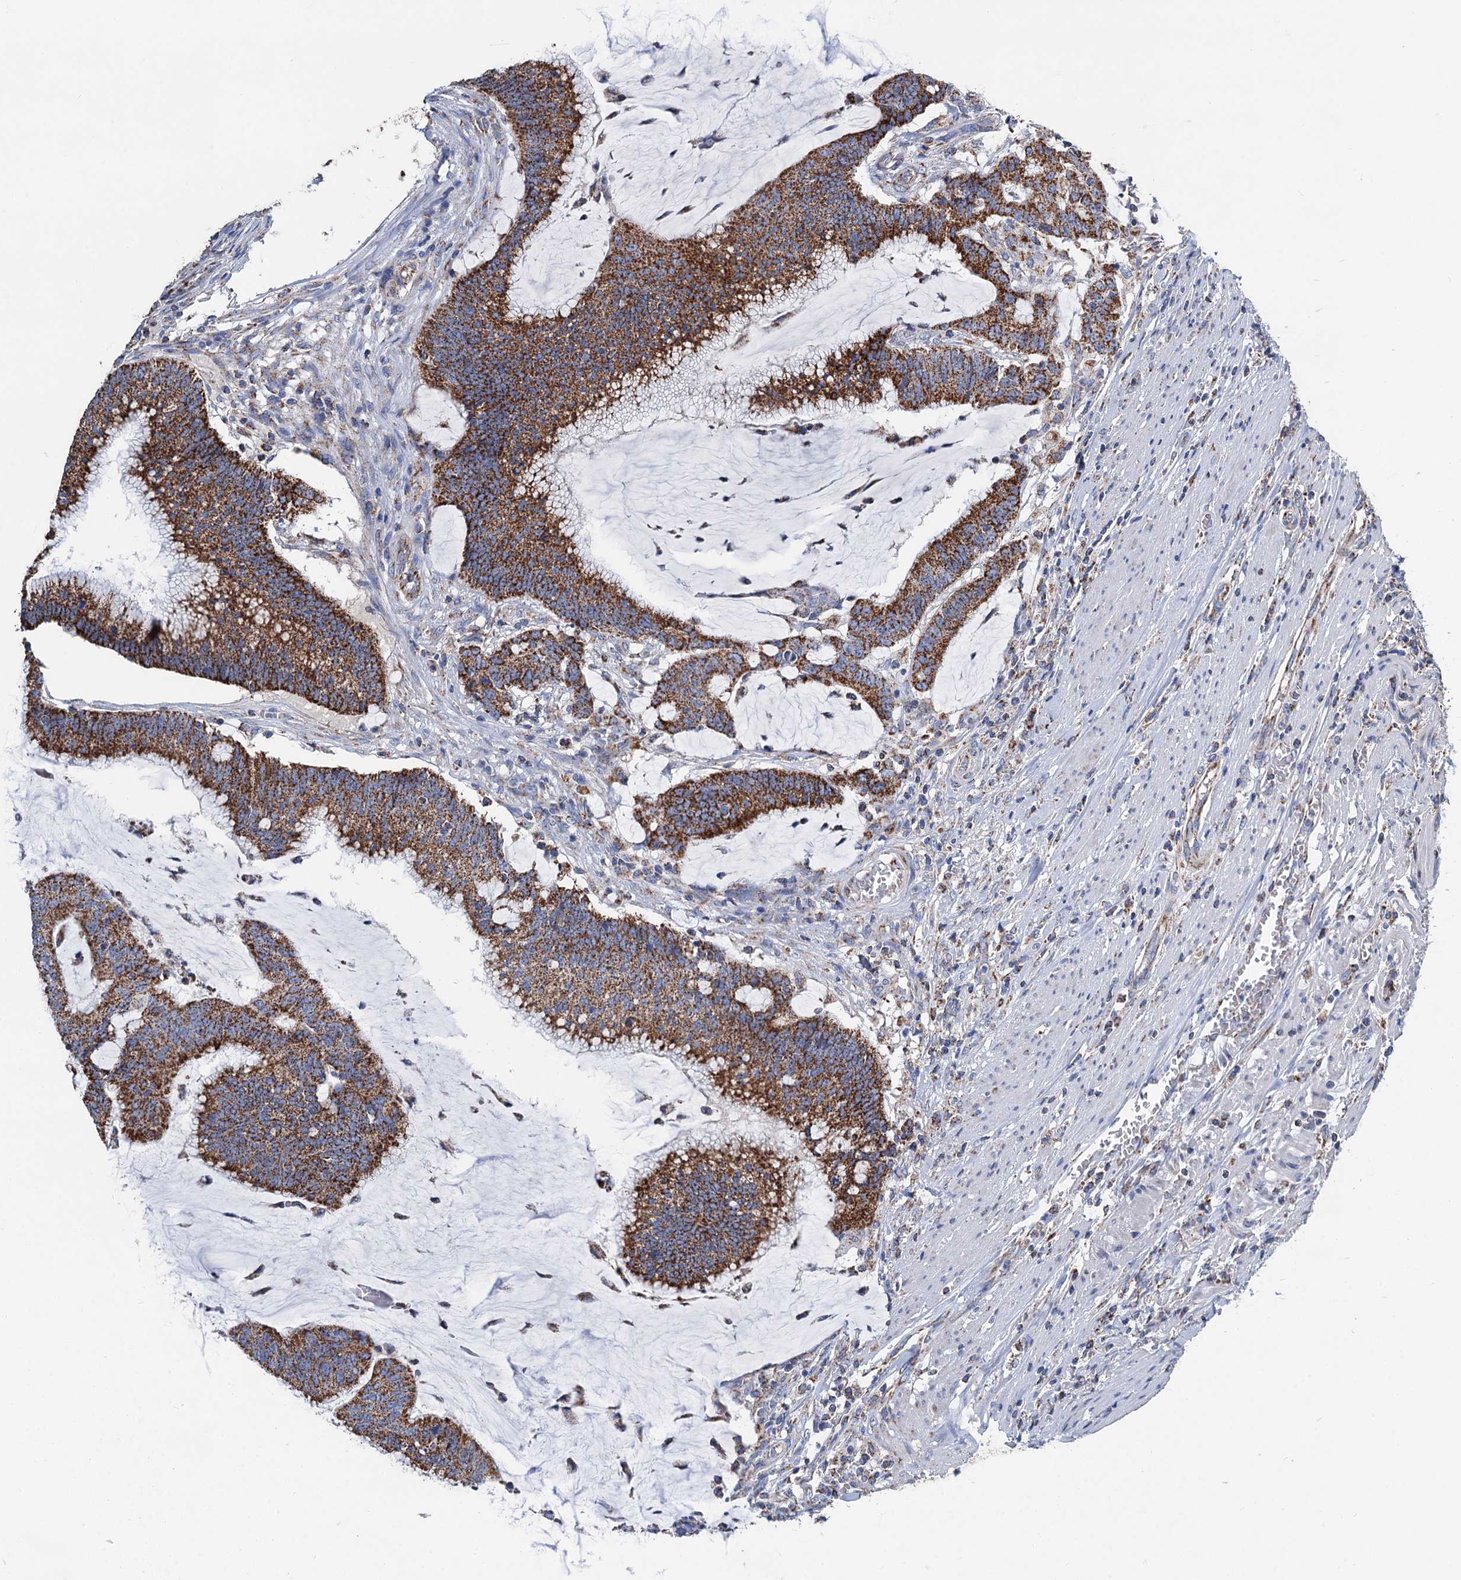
{"staining": {"intensity": "moderate", "quantity": ">75%", "location": "cytoplasmic/membranous"}, "tissue": "colorectal cancer", "cell_type": "Tumor cells", "image_type": "cancer", "snomed": [{"axis": "morphology", "description": "Adenocarcinoma, NOS"}, {"axis": "topography", "description": "Rectum"}], "caption": "IHC micrograph of neoplastic tissue: human colorectal adenocarcinoma stained using IHC demonstrates medium levels of moderate protein expression localized specifically in the cytoplasmic/membranous of tumor cells, appearing as a cytoplasmic/membranous brown color.", "gene": "IVD", "patient": {"sex": "female", "age": 77}}